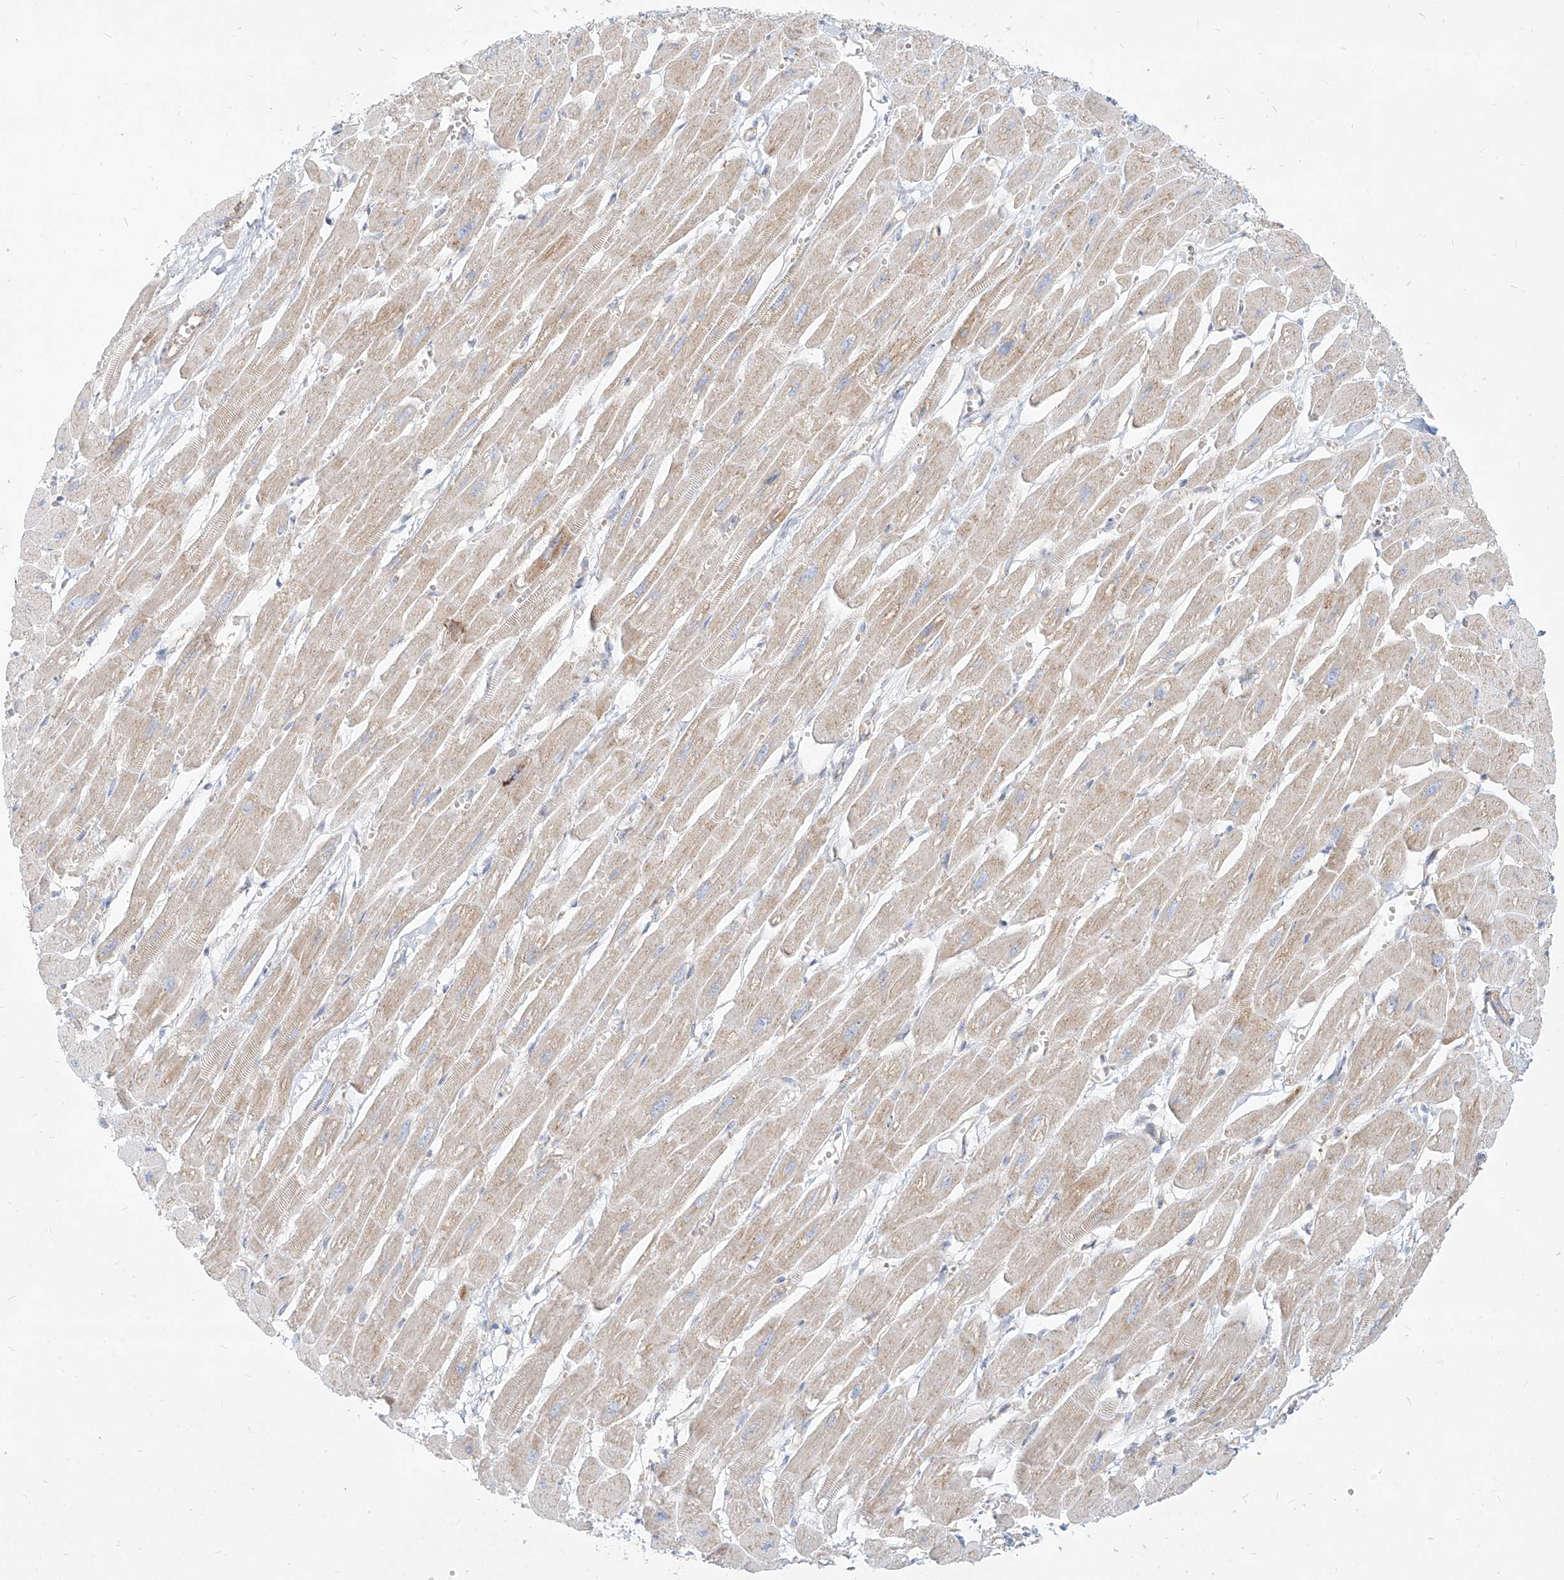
{"staining": {"intensity": "weak", "quantity": "25%-75%", "location": "cytoplasmic/membranous"}, "tissue": "heart muscle", "cell_type": "Cardiomyocytes", "image_type": "normal", "snomed": [{"axis": "morphology", "description": "Normal tissue, NOS"}, {"axis": "topography", "description": "Heart"}], "caption": "Heart muscle stained for a protein (brown) reveals weak cytoplasmic/membranous positive staining in about 25%-75% of cardiomyocytes.", "gene": "MTX2", "patient": {"sex": "female", "age": 54}}